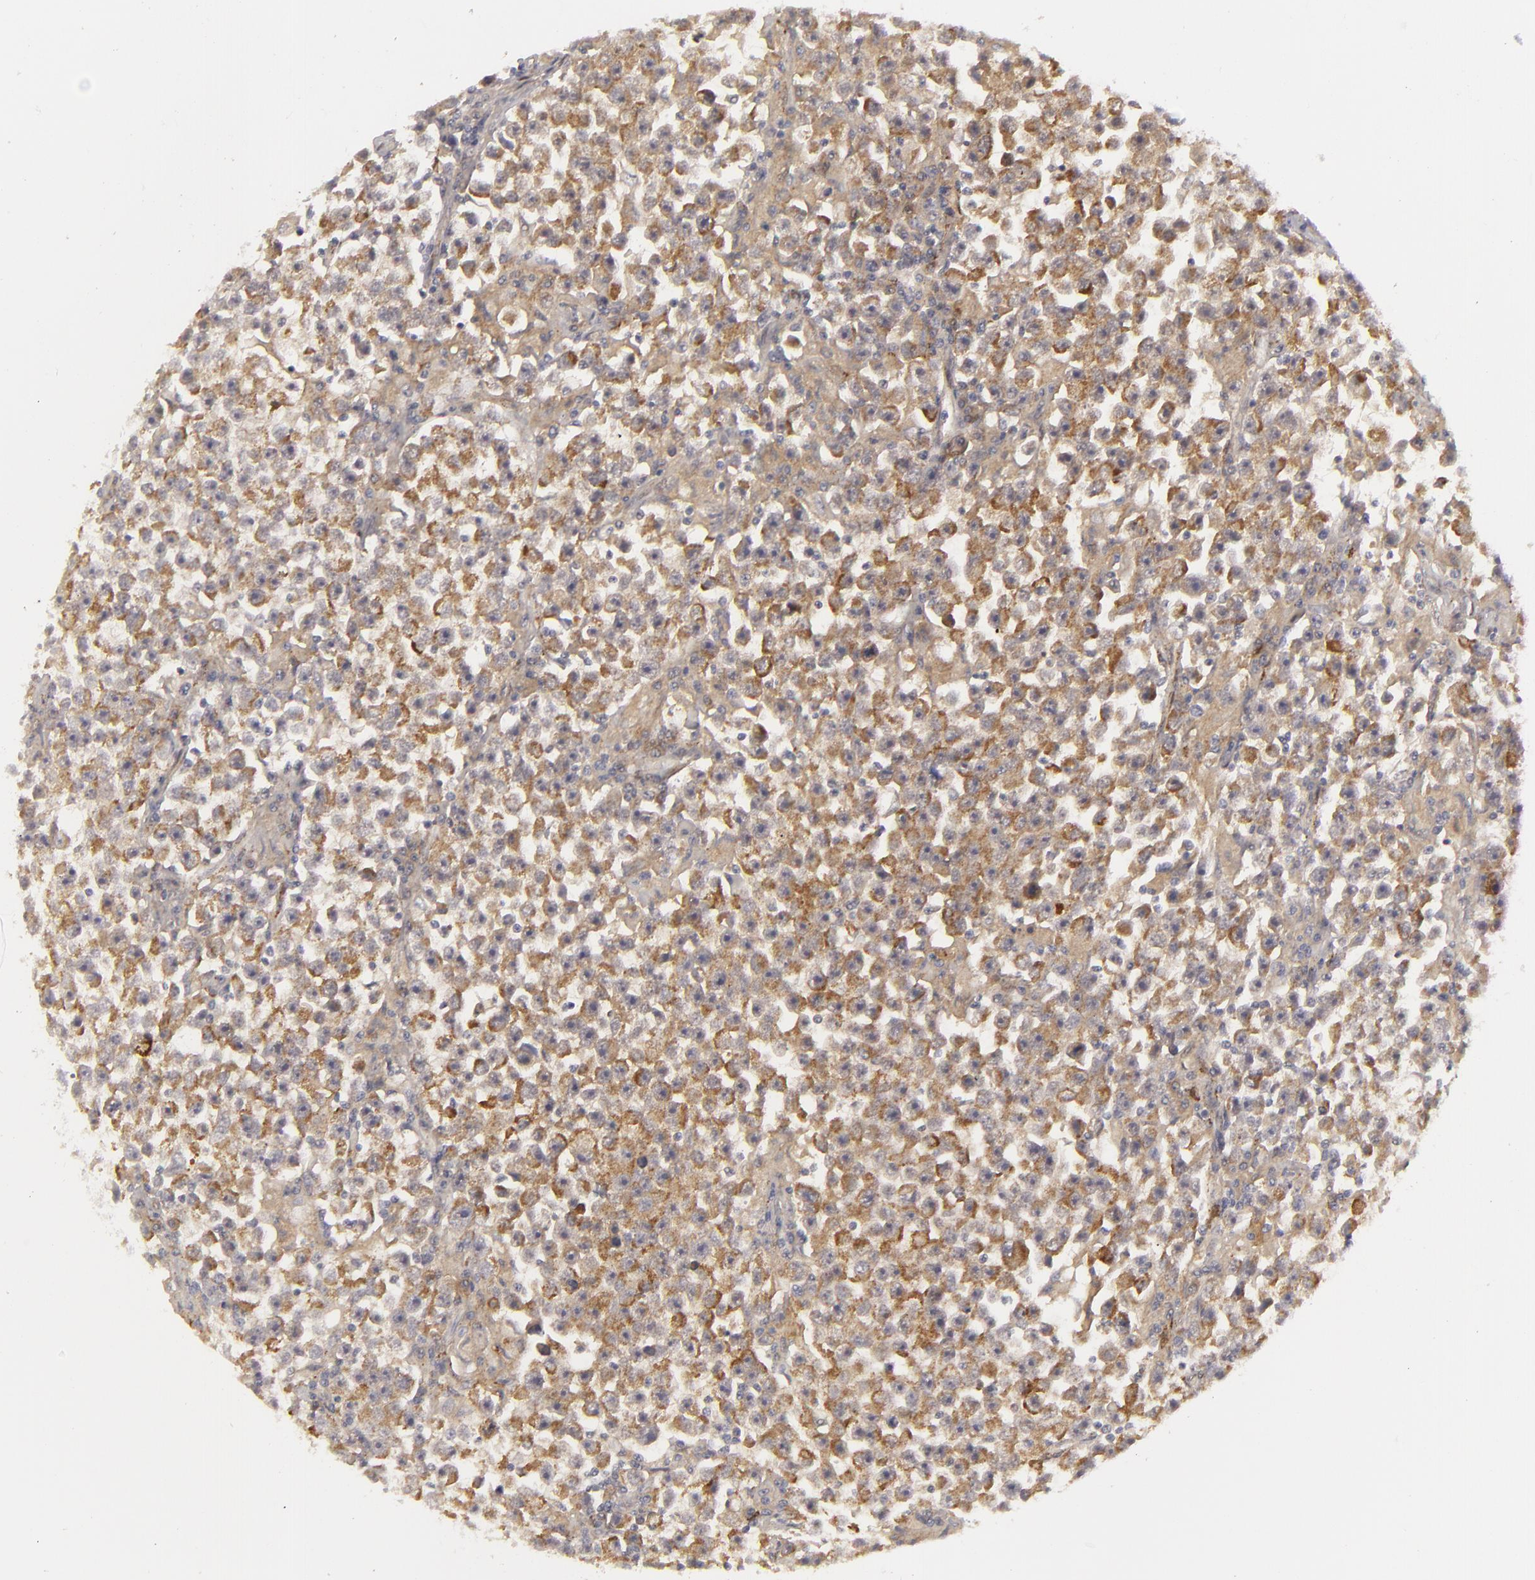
{"staining": {"intensity": "weak", "quantity": "25%-75%", "location": "cytoplasmic/membranous"}, "tissue": "testis cancer", "cell_type": "Tumor cells", "image_type": "cancer", "snomed": [{"axis": "morphology", "description": "Seminoma, NOS"}, {"axis": "topography", "description": "Testis"}], "caption": "Protein analysis of testis cancer tissue exhibits weak cytoplasmic/membranous expression in about 25%-75% of tumor cells.", "gene": "ALCAM", "patient": {"sex": "male", "age": 33}}